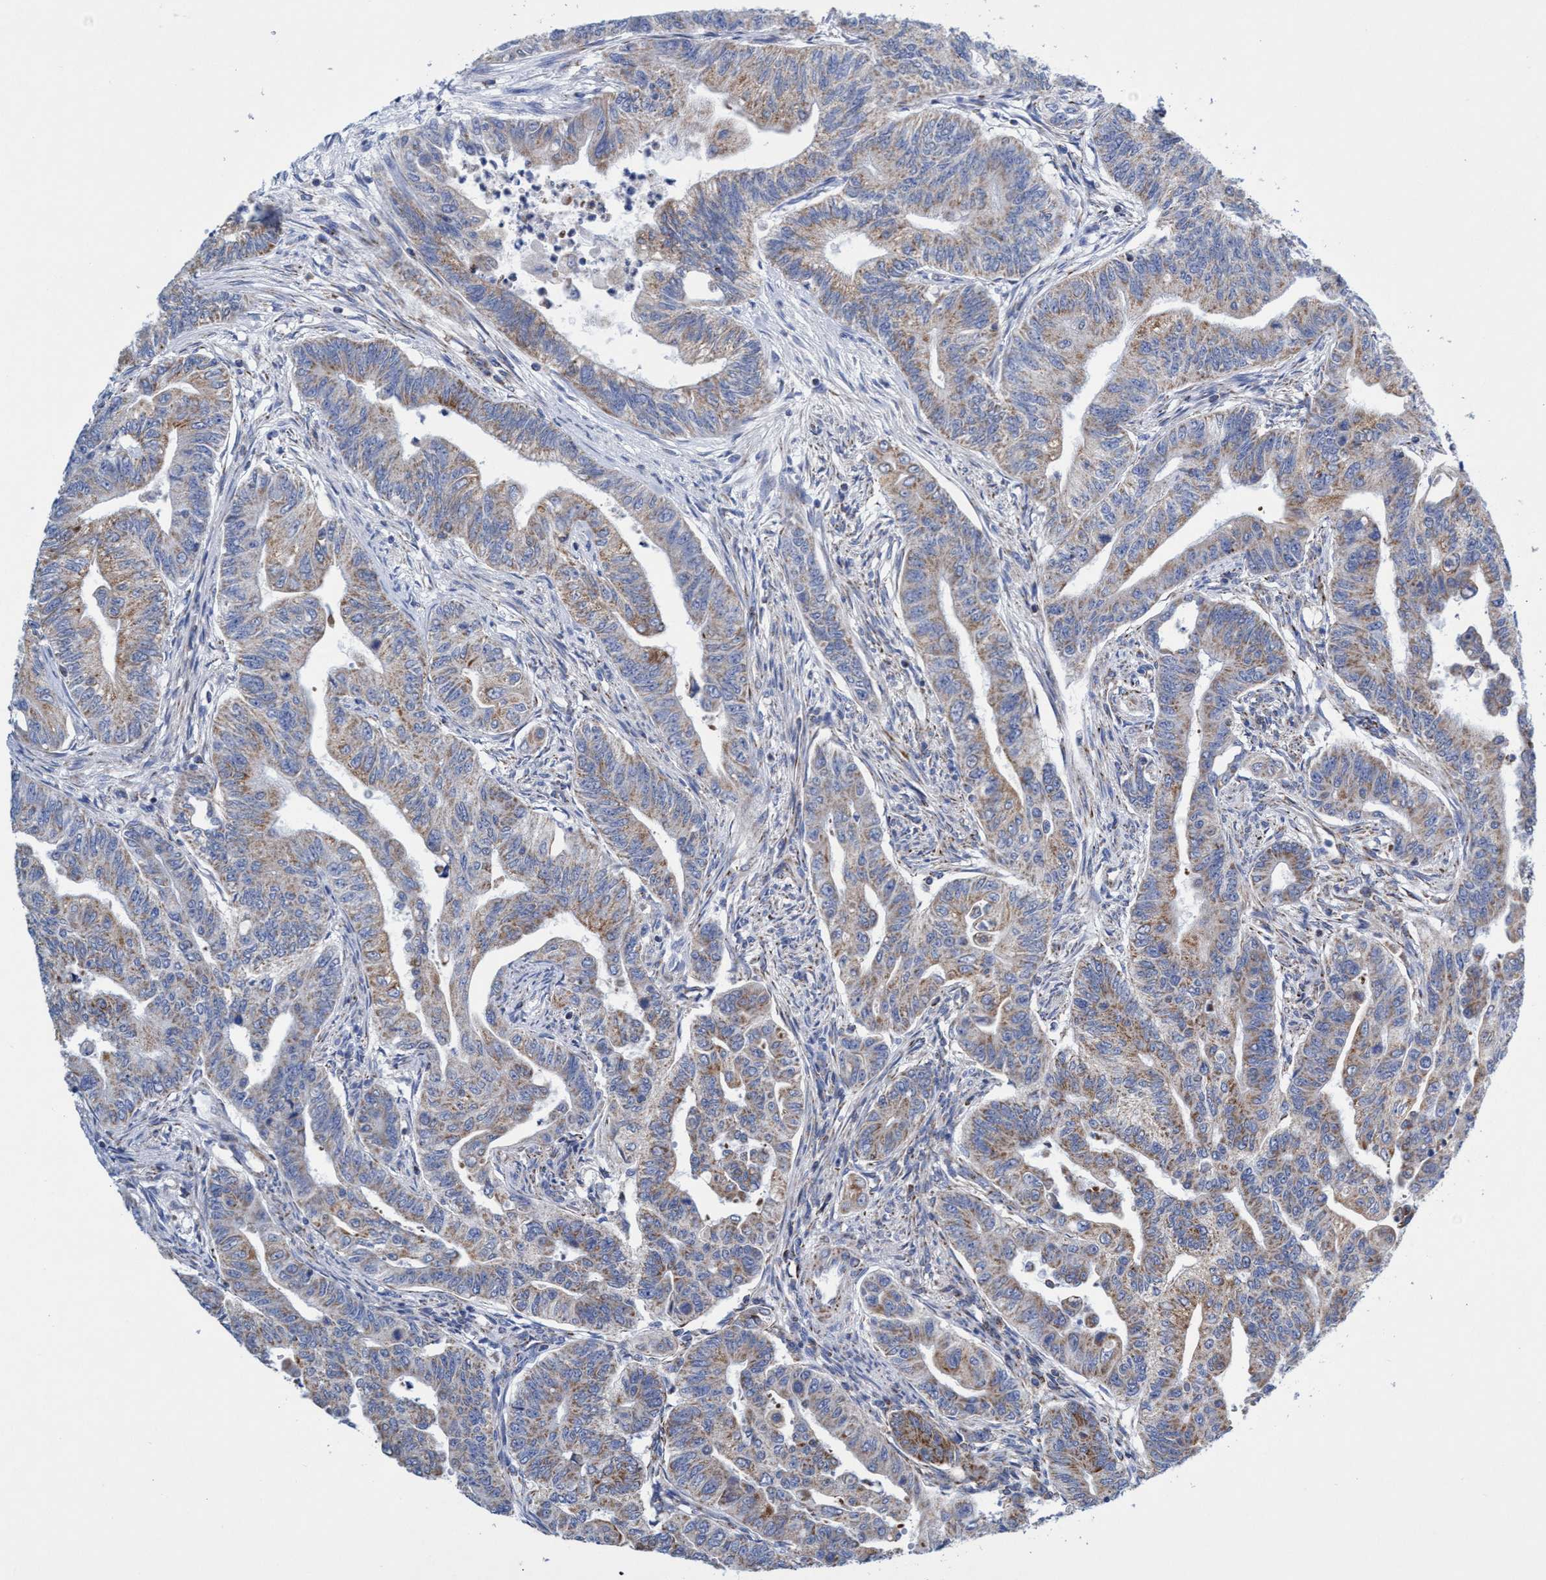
{"staining": {"intensity": "moderate", "quantity": ">75%", "location": "cytoplasmic/membranous"}, "tissue": "colorectal cancer", "cell_type": "Tumor cells", "image_type": "cancer", "snomed": [{"axis": "morphology", "description": "Adenoma, NOS"}, {"axis": "morphology", "description": "Adenocarcinoma, NOS"}, {"axis": "topography", "description": "Colon"}], "caption": "Human colorectal adenoma stained for a protein (brown) exhibits moderate cytoplasmic/membranous positive staining in about >75% of tumor cells.", "gene": "ZNF750", "patient": {"sex": "male", "age": 79}}